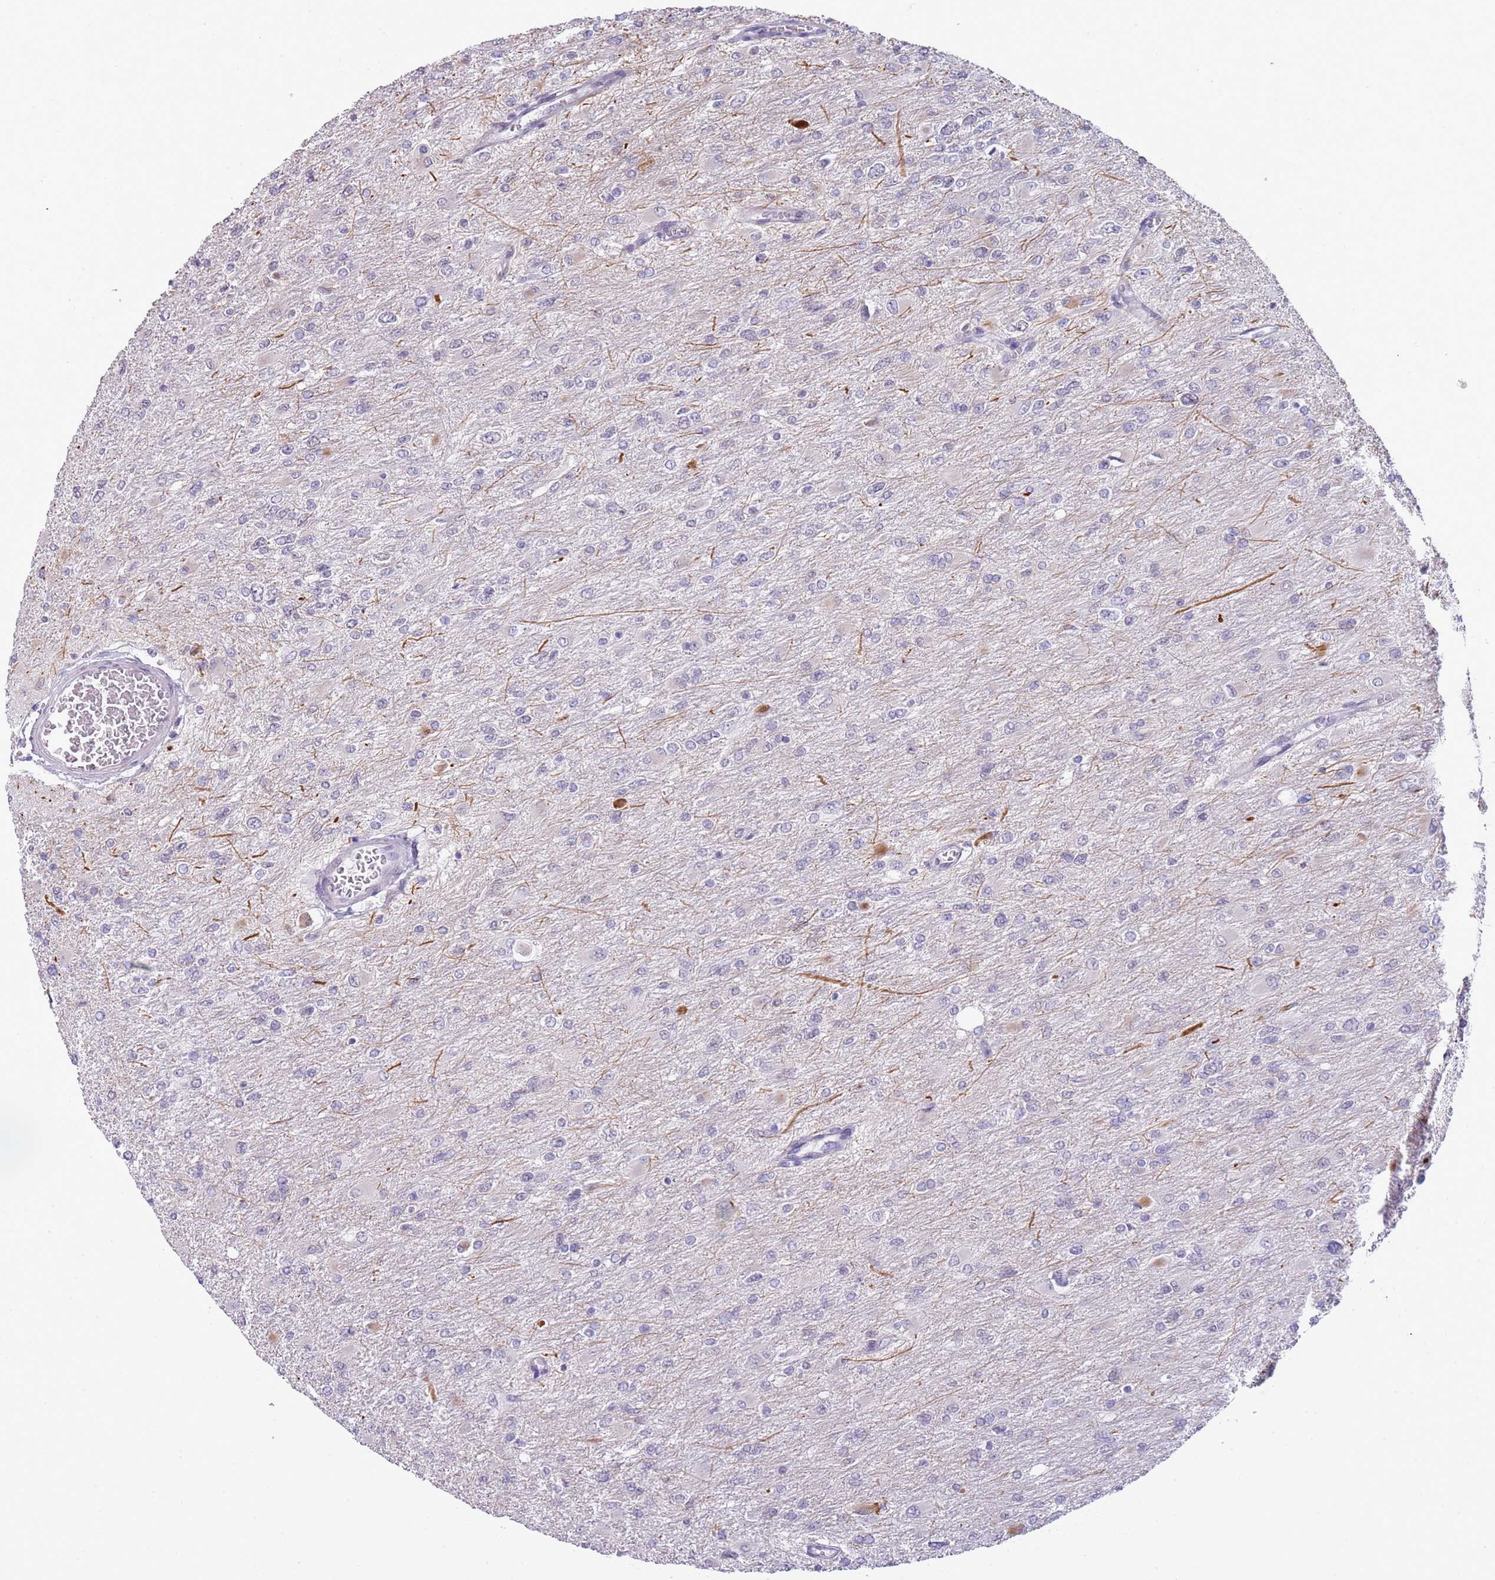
{"staining": {"intensity": "negative", "quantity": "none", "location": "none"}, "tissue": "glioma", "cell_type": "Tumor cells", "image_type": "cancer", "snomed": [{"axis": "morphology", "description": "Glioma, malignant, High grade"}, {"axis": "topography", "description": "Cerebral cortex"}], "caption": "There is no significant positivity in tumor cells of glioma.", "gene": "NBPF3", "patient": {"sex": "female", "age": 36}}